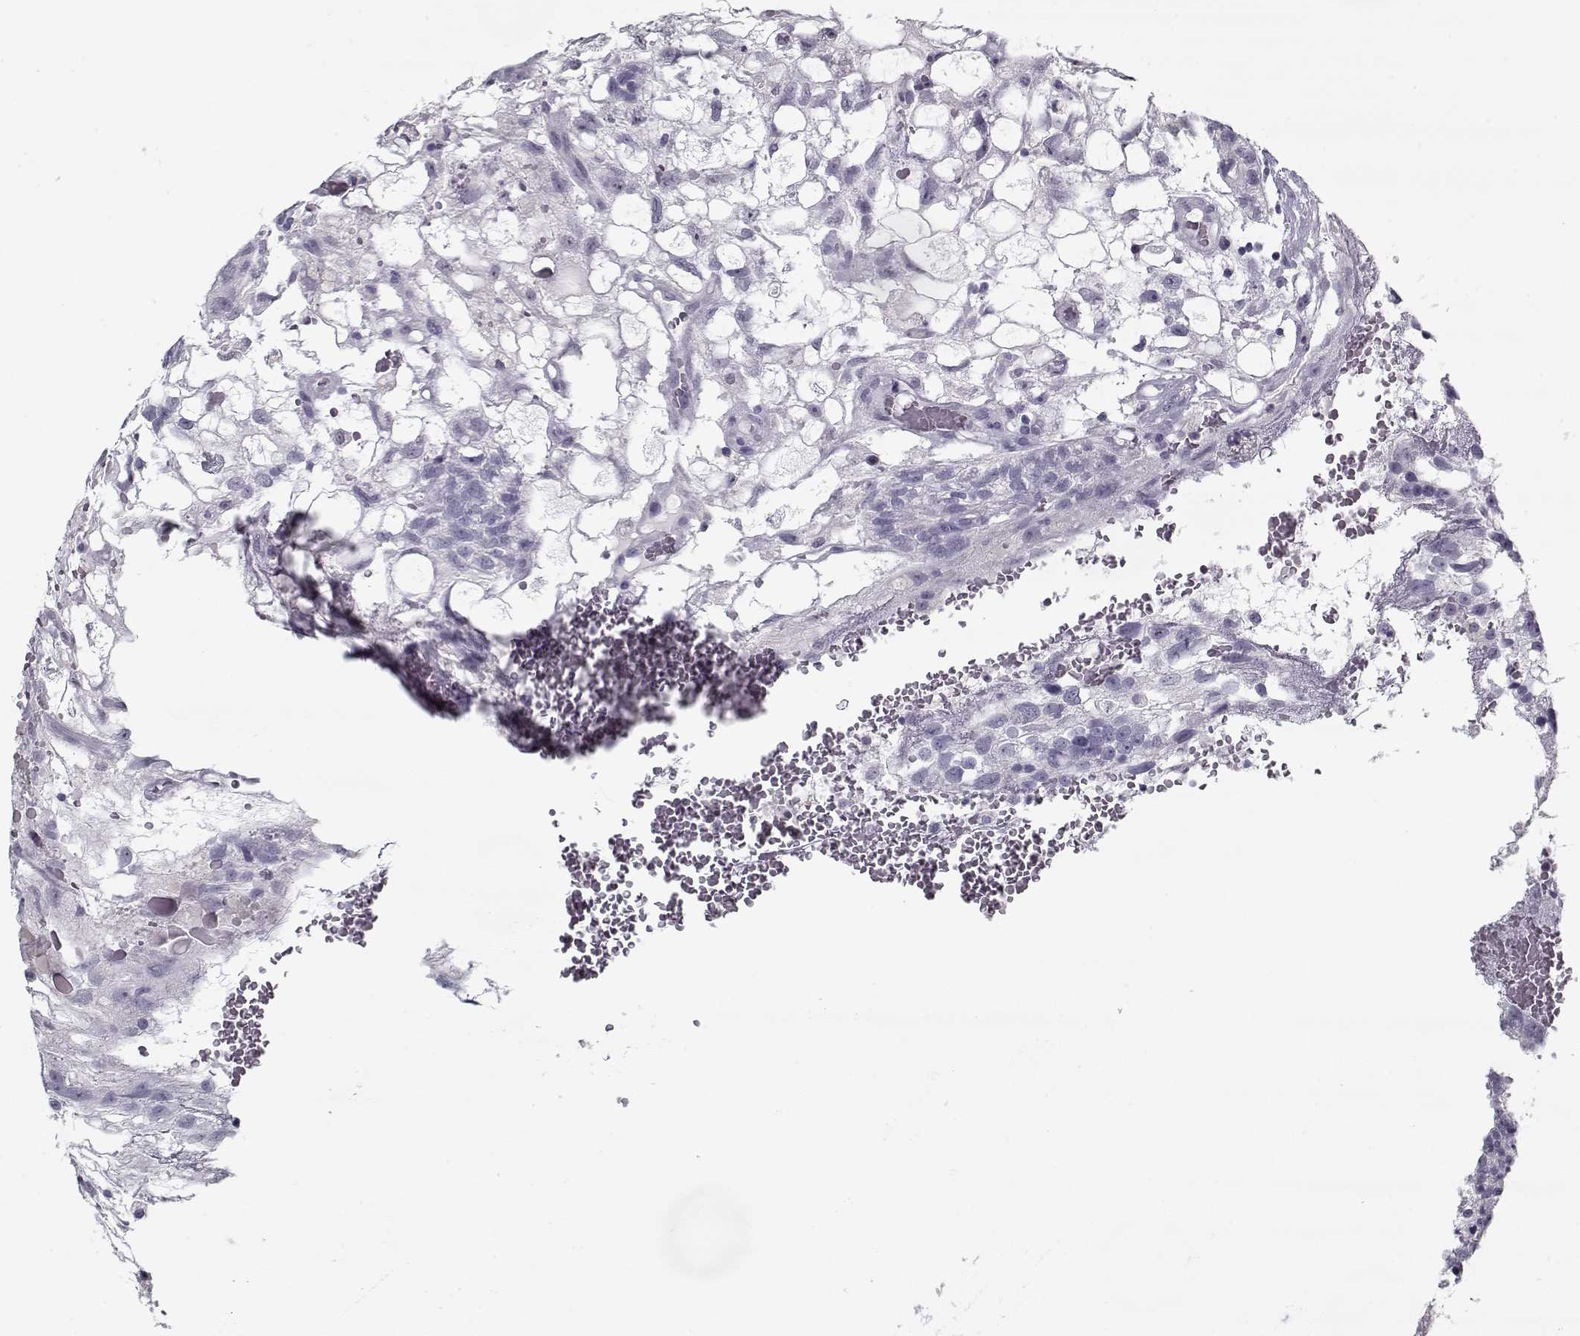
{"staining": {"intensity": "negative", "quantity": "none", "location": "none"}, "tissue": "testis cancer", "cell_type": "Tumor cells", "image_type": "cancer", "snomed": [{"axis": "morphology", "description": "Normal tissue, NOS"}, {"axis": "morphology", "description": "Carcinoma, Embryonal, NOS"}, {"axis": "topography", "description": "Testis"}, {"axis": "topography", "description": "Epididymis"}], "caption": "The photomicrograph shows no significant positivity in tumor cells of embryonal carcinoma (testis).", "gene": "RNF32", "patient": {"sex": "male", "age": 32}}